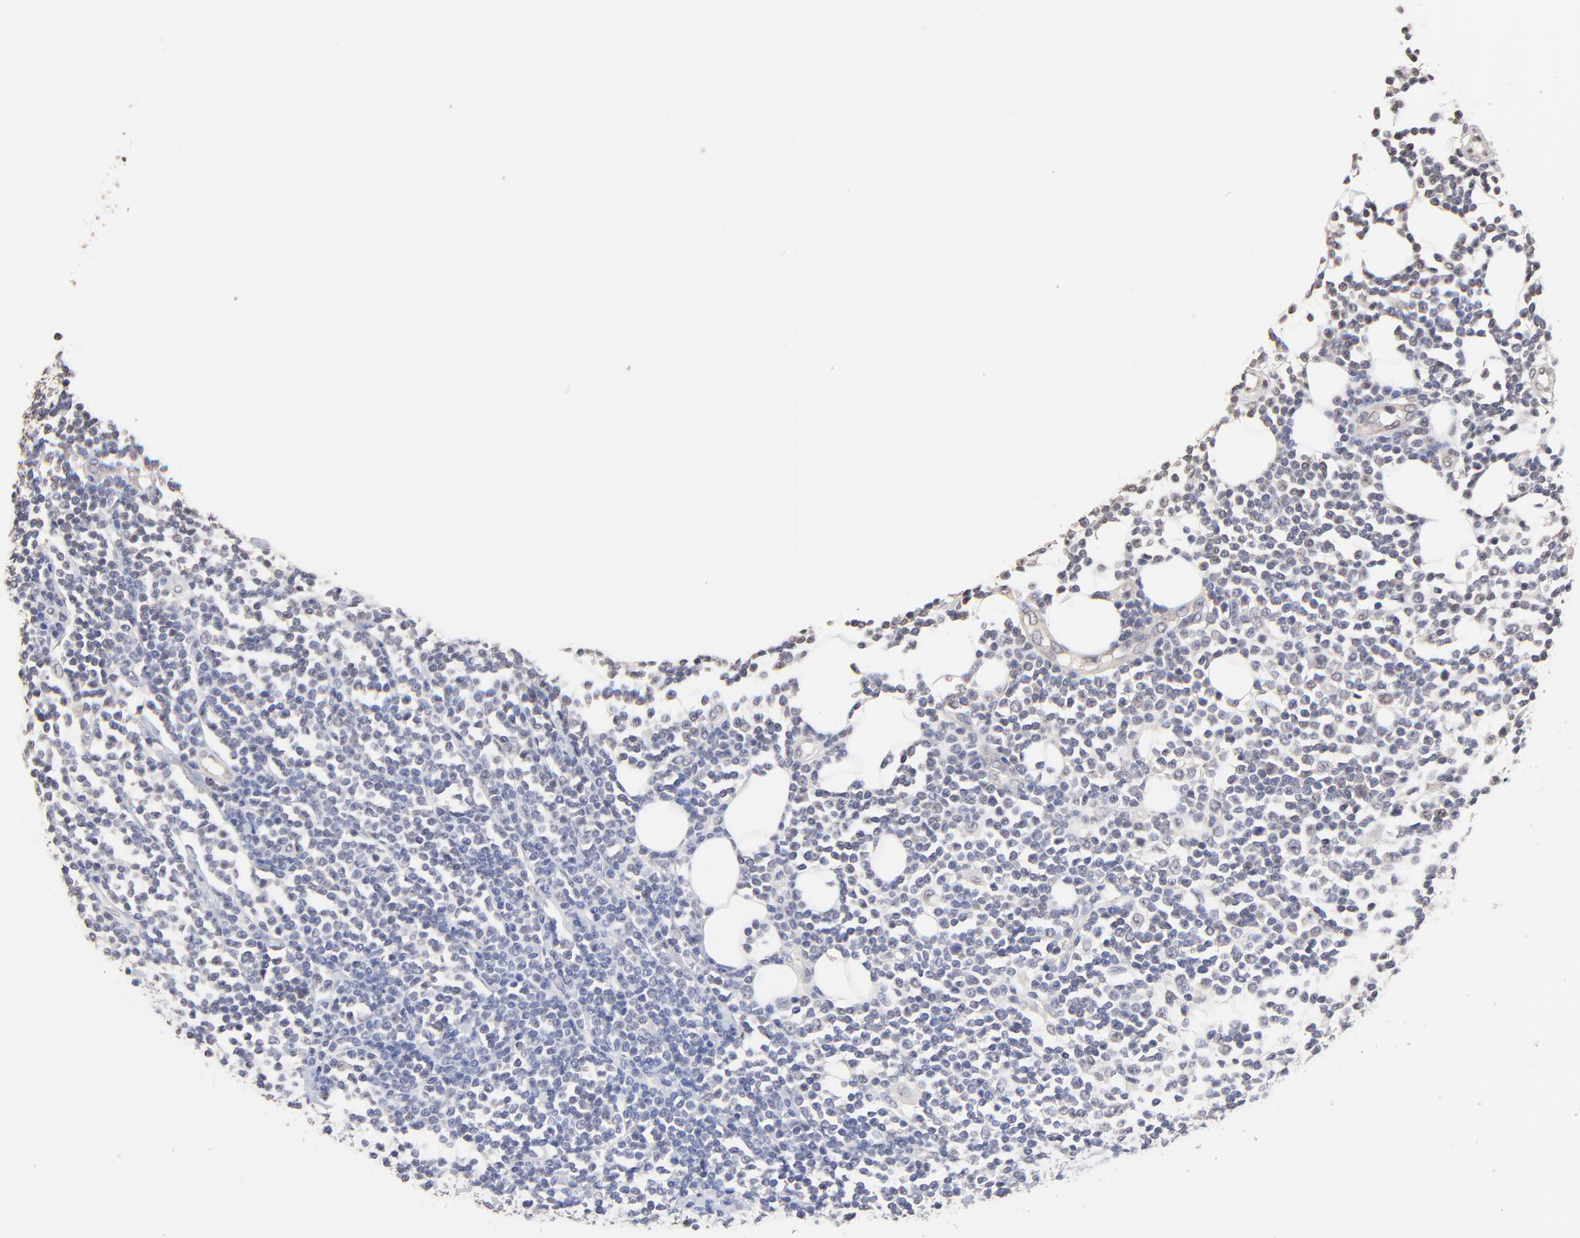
{"staining": {"intensity": "negative", "quantity": "none", "location": "none"}, "tissue": "lymphoma", "cell_type": "Tumor cells", "image_type": "cancer", "snomed": [{"axis": "morphology", "description": "Malignant lymphoma, non-Hodgkin's type, Low grade"}, {"axis": "topography", "description": "Soft tissue"}], "caption": "A high-resolution image shows immunohistochemistry (IHC) staining of lymphoma, which reveals no significant positivity in tumor cells.", "gene": "RIBC2", "patient": {"sex": "male", "age": 92}}